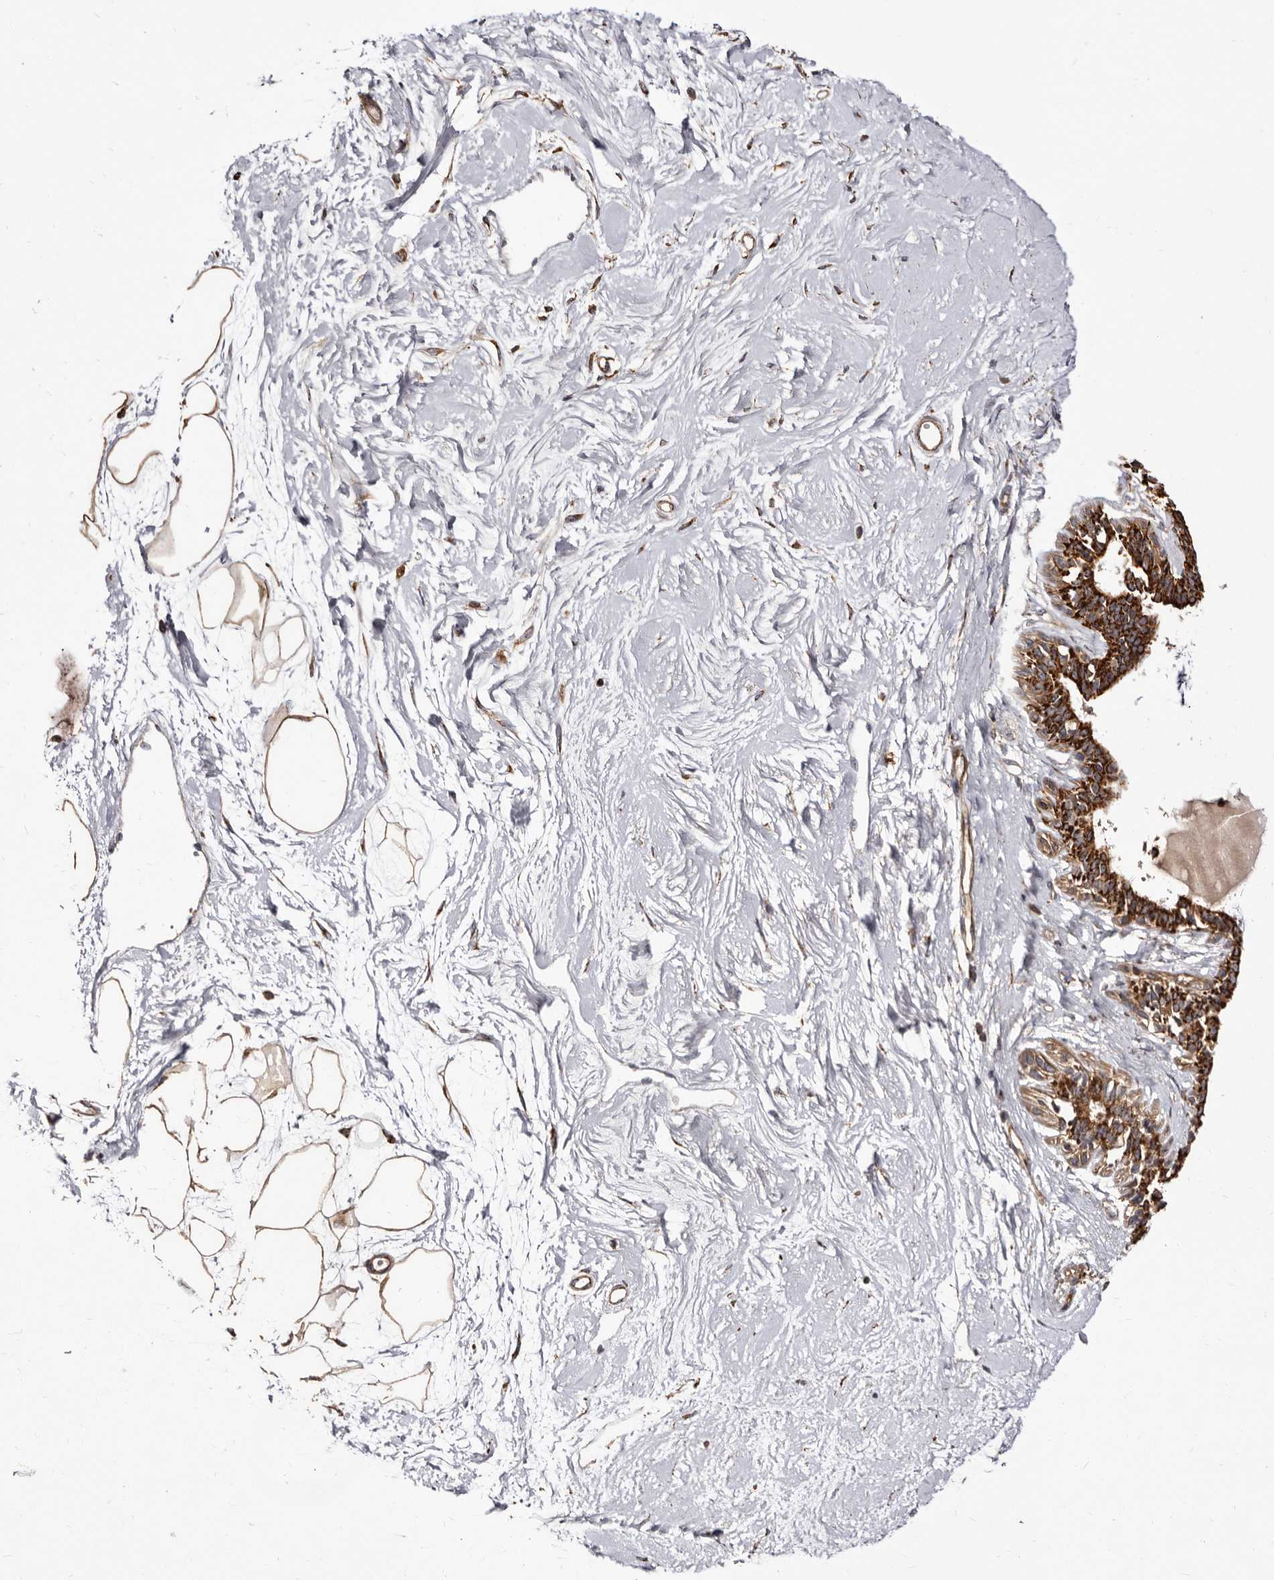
{"staining": {"intensity": "weak", "quantity": "25%-75%", "location": "cytoplasmic/membranous"}, "tissue": "breast", "cell_type": "Adipocytes", "image_type": "normal", "snomed": [{"axis": "morphology", "description": "Normal tissue, NOS"}, {"axis": "topography", "description": "Breast"}], "caption": "The image displays immunohistochemical staining of unremarkable breast. There is weak cytoplasmic/membranous expression is appreciated in approximately 25%-75% of adipocytes. The staining was performed using DAB (3,3'-diaminobenzidine) to visualize the protein expression in brown, while the nuclei were stained in blue with hematoxylin (Magnification: 20x).", "gene": "LUZP1", "patient": {"sex": "female", "age": 45}}